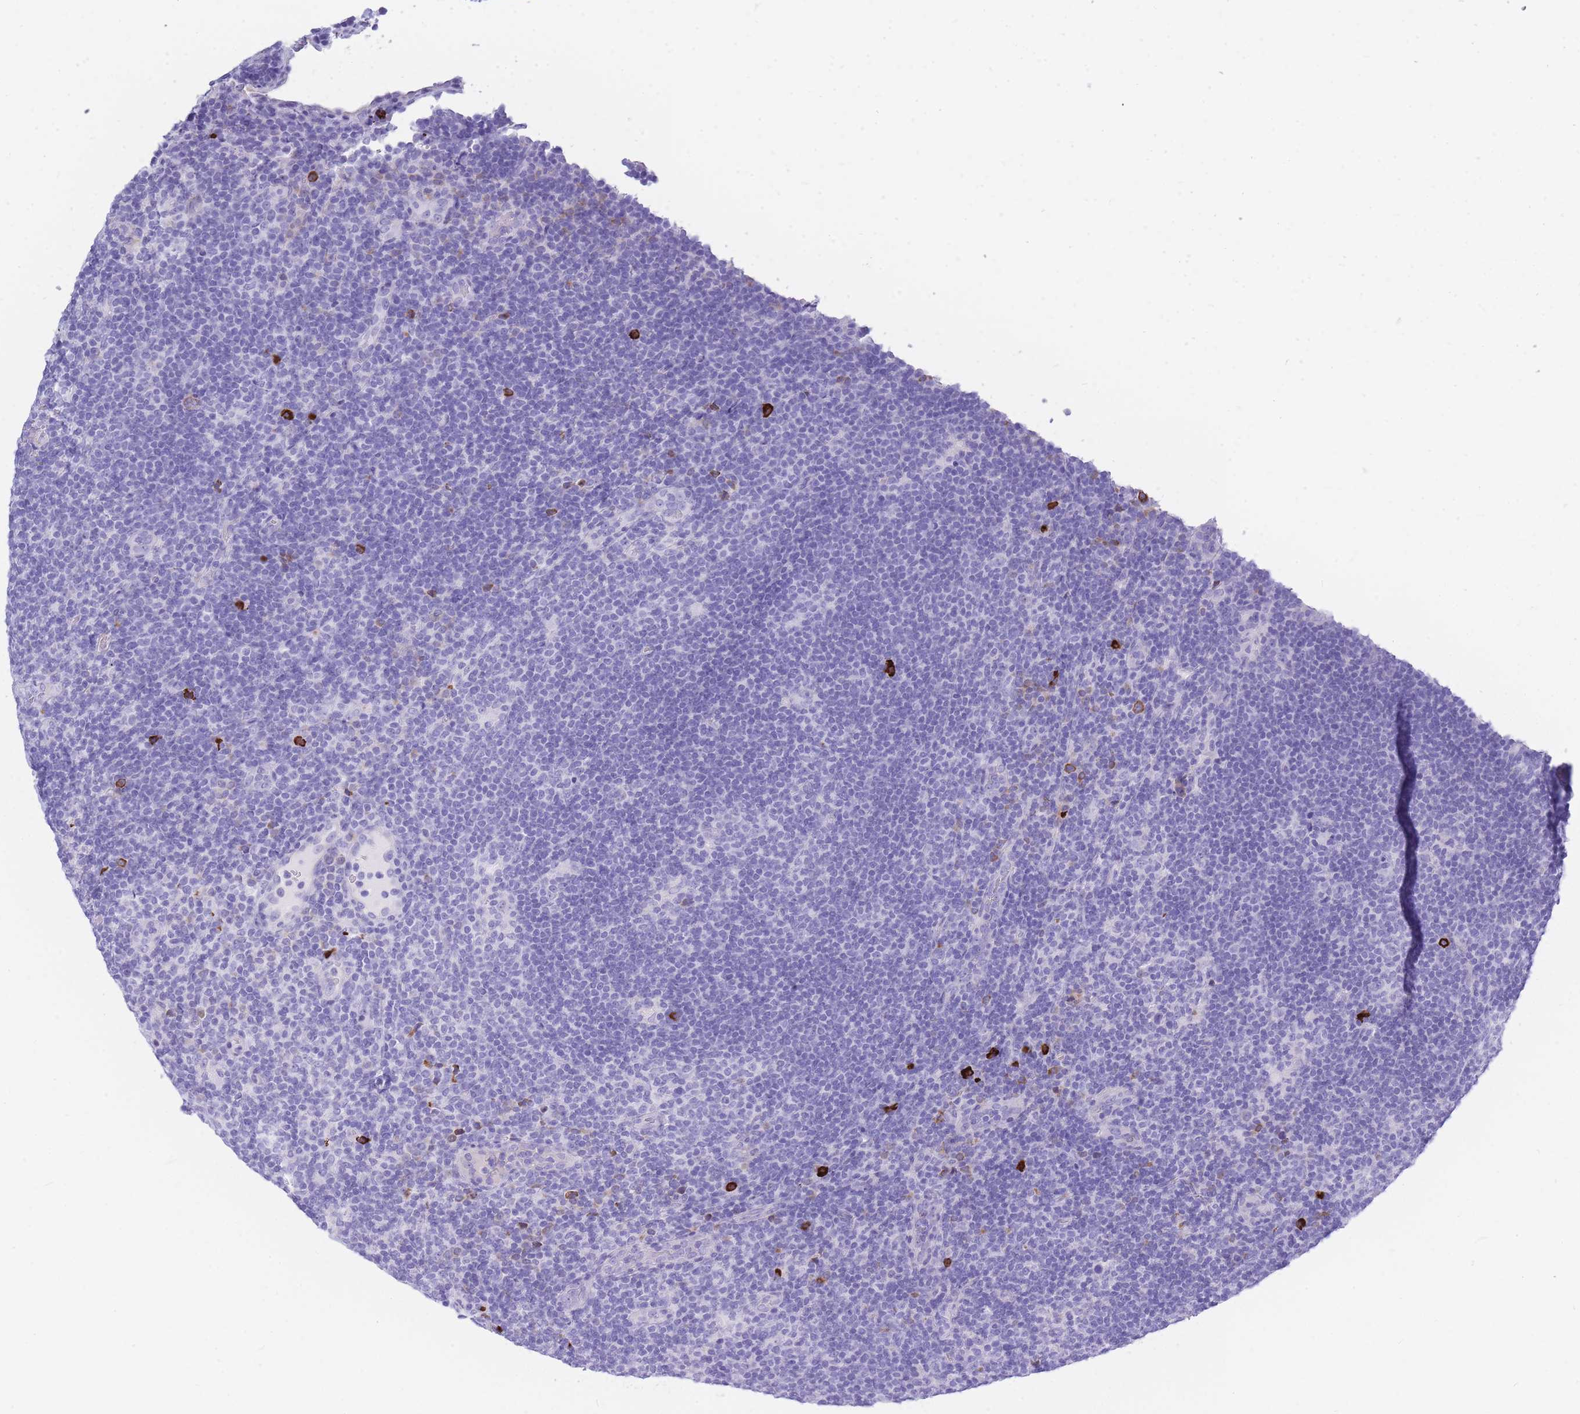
{"staining": {"intensity": "negative", "quantity": "none", "location": "none"}, "tissue": "lymphoma", "cell_type": "Tumor cells", "image_type": "cancer", "snomed": [{"axis": "morphology", "description": "Hodgkin's disease, NOS"}, {"axis": "topography", "description": "Lymph node"}], "caption": "This is an immunohistochemistry micrograph of human lymphoma. There is no positivity in tumor cells.", "gene": "ZFP62", "patient": {"sex": "female", "age": 57}}